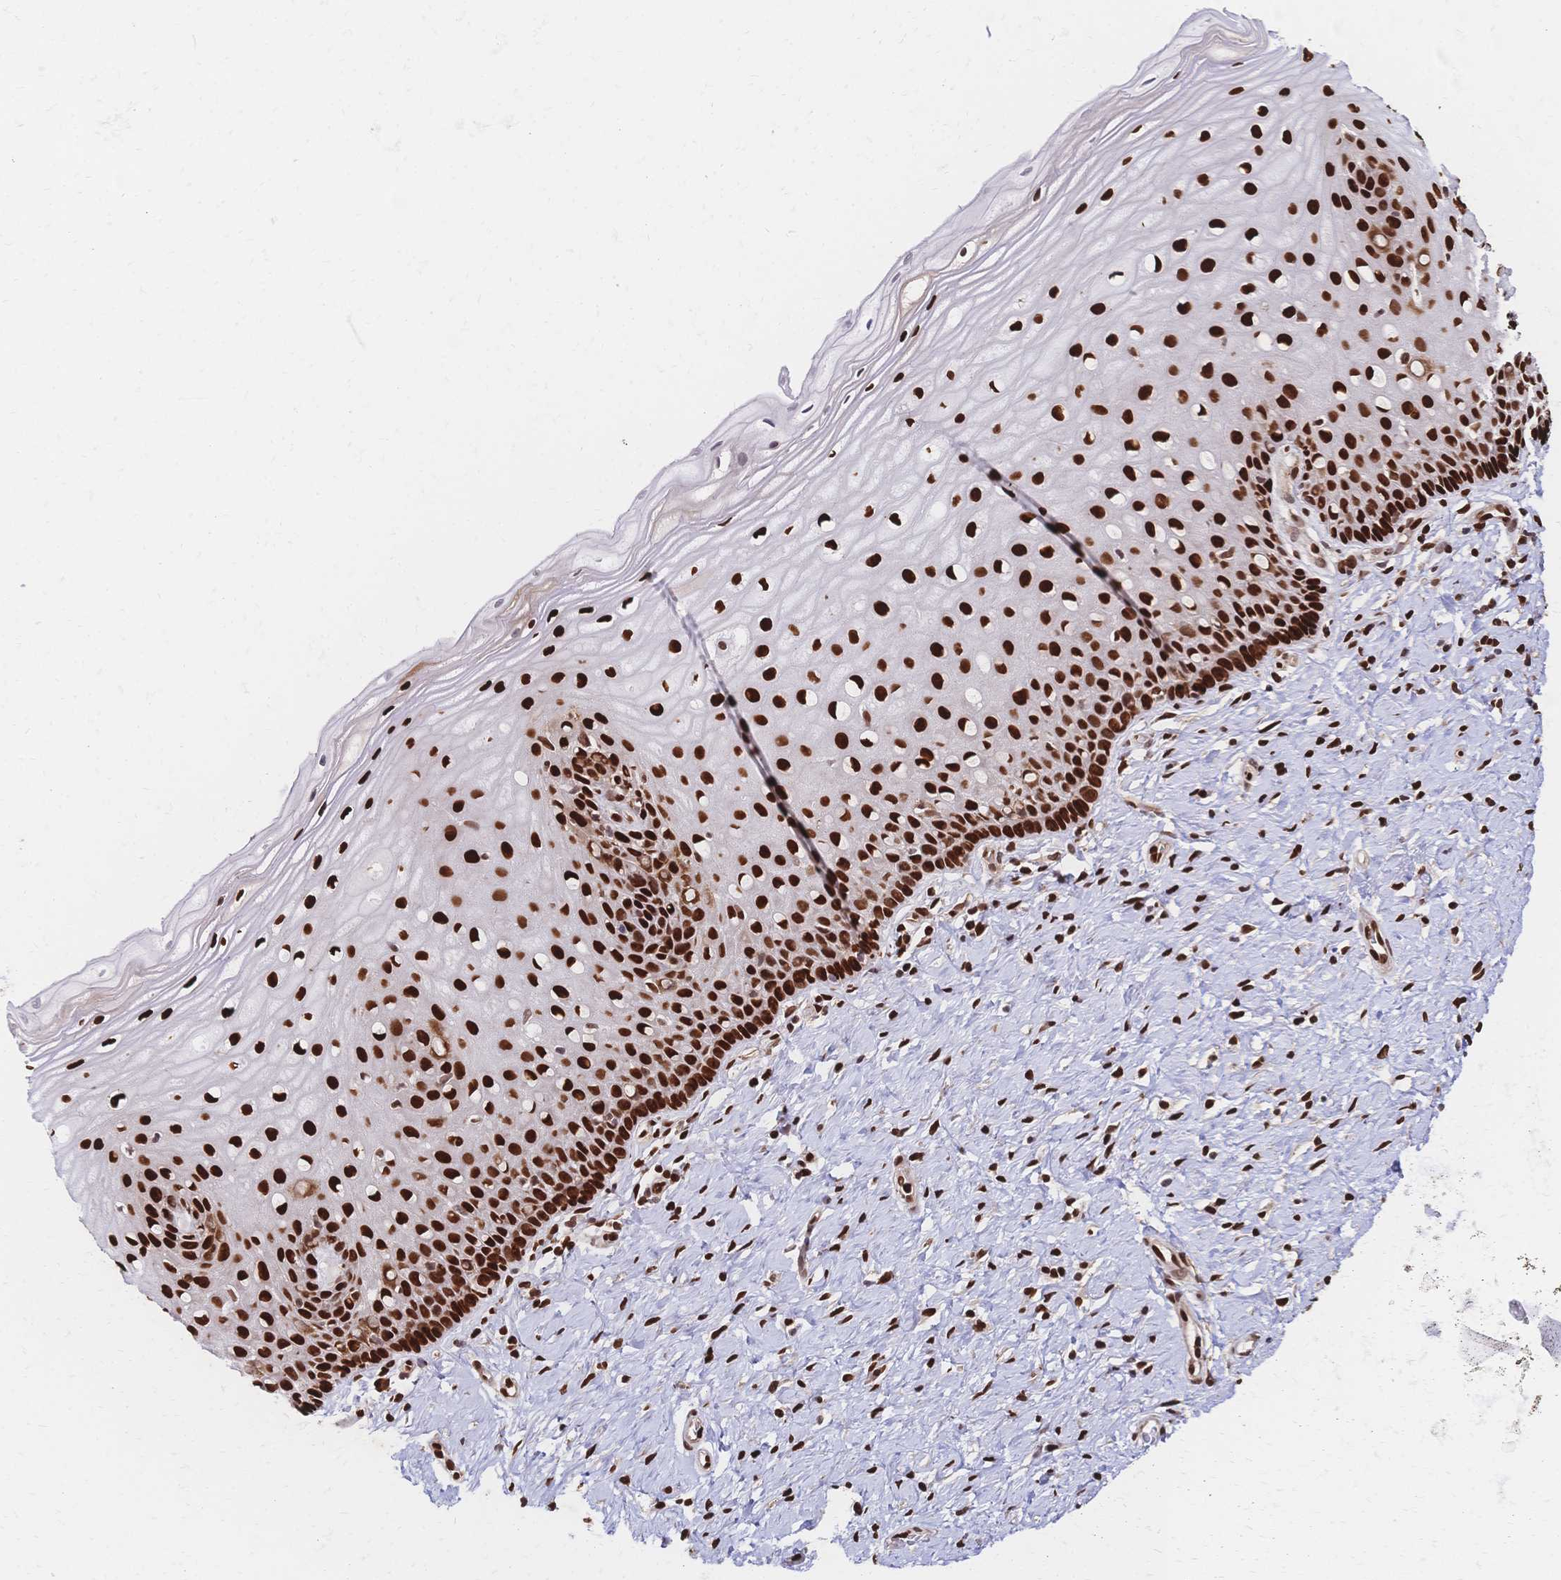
{"staining": {"intensity": "strong", "quantity": ">75%", "location": "nuclear"}, "tissue": "cervix", "cell_type": "Glandular cells", "image_type": "normal", "snomed": [{"axis": "morphology", "description": "Normal tissue, NOS"}, {"axis": "topography", "description": "Cervix"}], "caption": "A histopathology image showing strong nuclear staining in approximately >75% of glandular cells in normal cervix, as visualized by brown immunohistochemical staining.", "gene": "HDGF", "patient": {"sex": "female", "age": 37}}